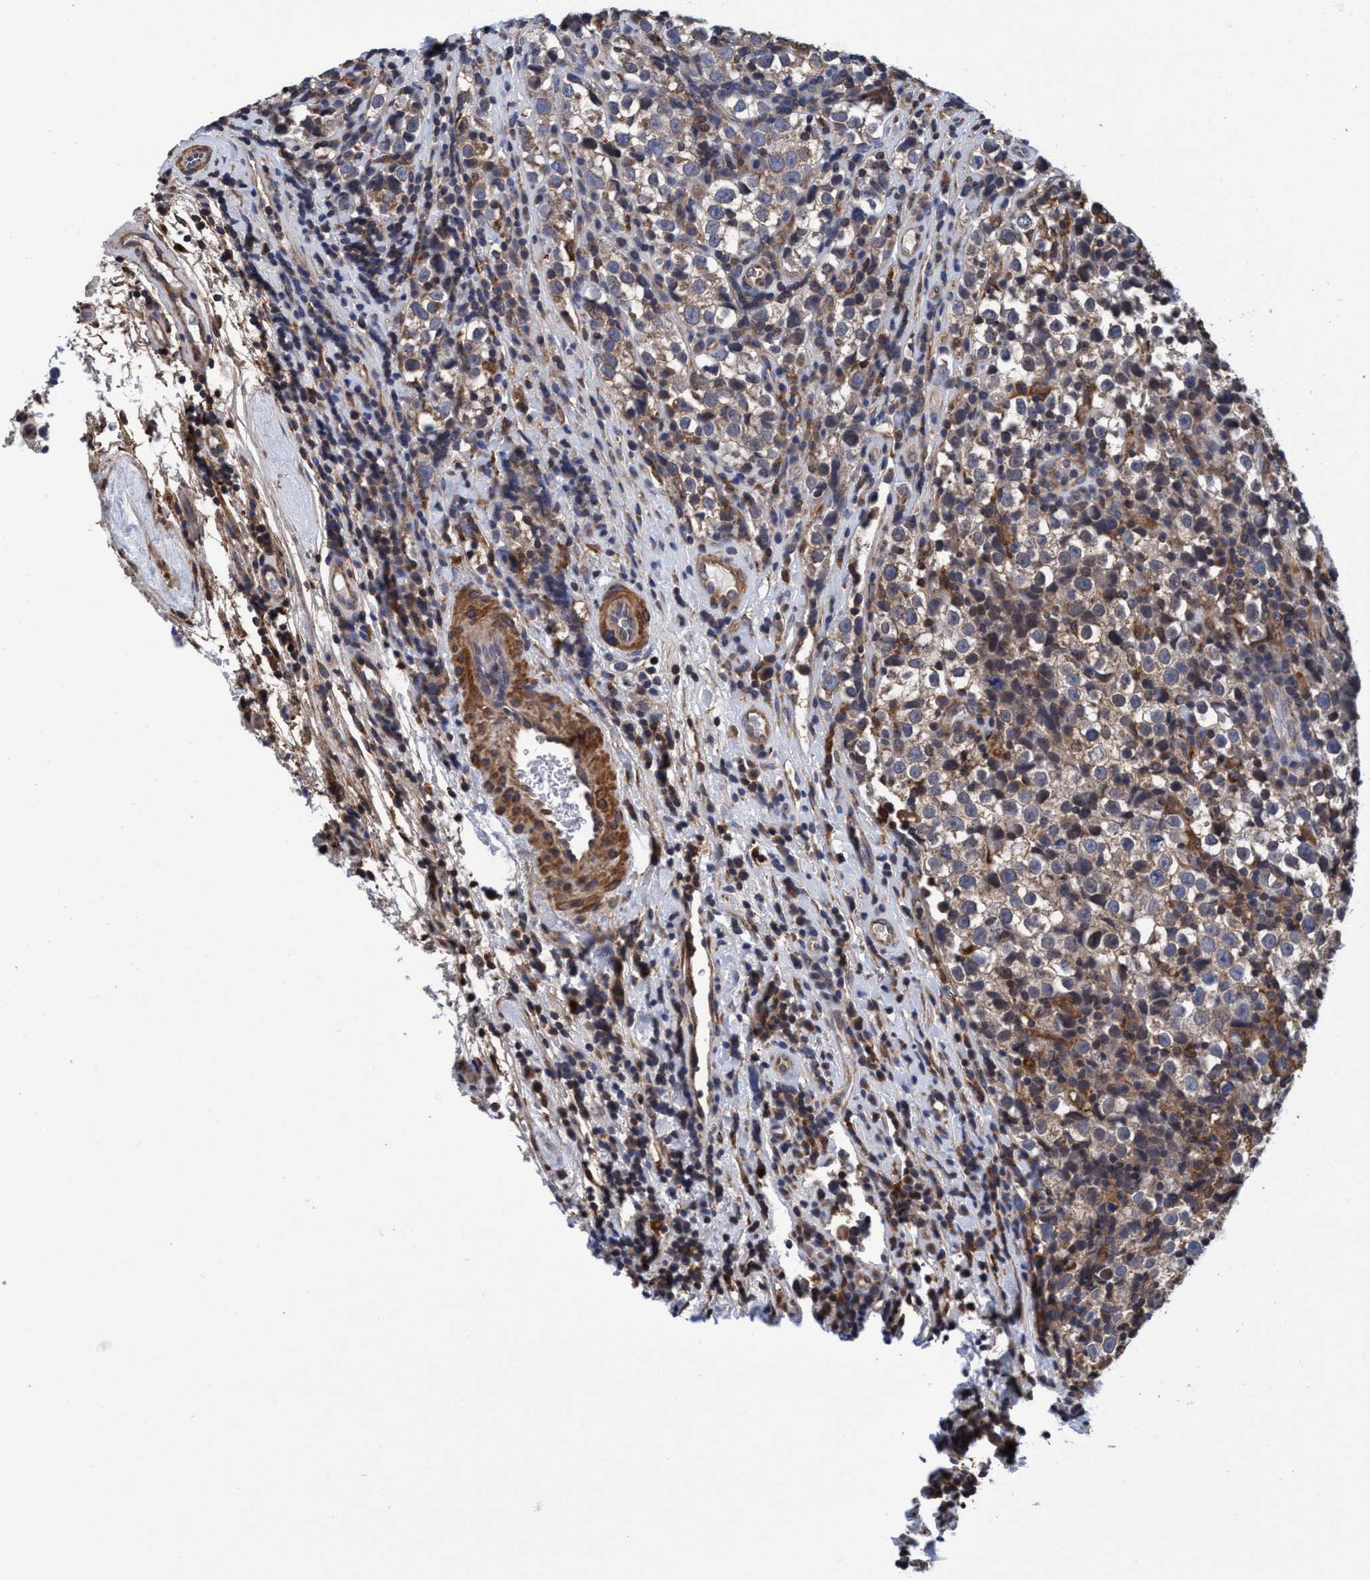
{"staining": {"intensity": "moderate", "quantity": ">75%", "location": "cytoplasmic/membranous"}, "tissue": "testis cancer", "cell_type": "Tumor cells", "image_type": "cancer", "snomed": [{"axis": "morphology", "description": "Normal tissue, NOS"}, {"axis": "morphology", "description": "Seminoma, NOS"}, {"axis": "topography", "description": "Testis"}], "caption": "Immunohistochemical staining of testis seminoma demonstrates medium levels of moderate cytoplasmic/membranous protein positivity in approximately >75% of tumor cells.", "gene": "CALCOCO2", "patient": {"sex": "male", "age": 43}}